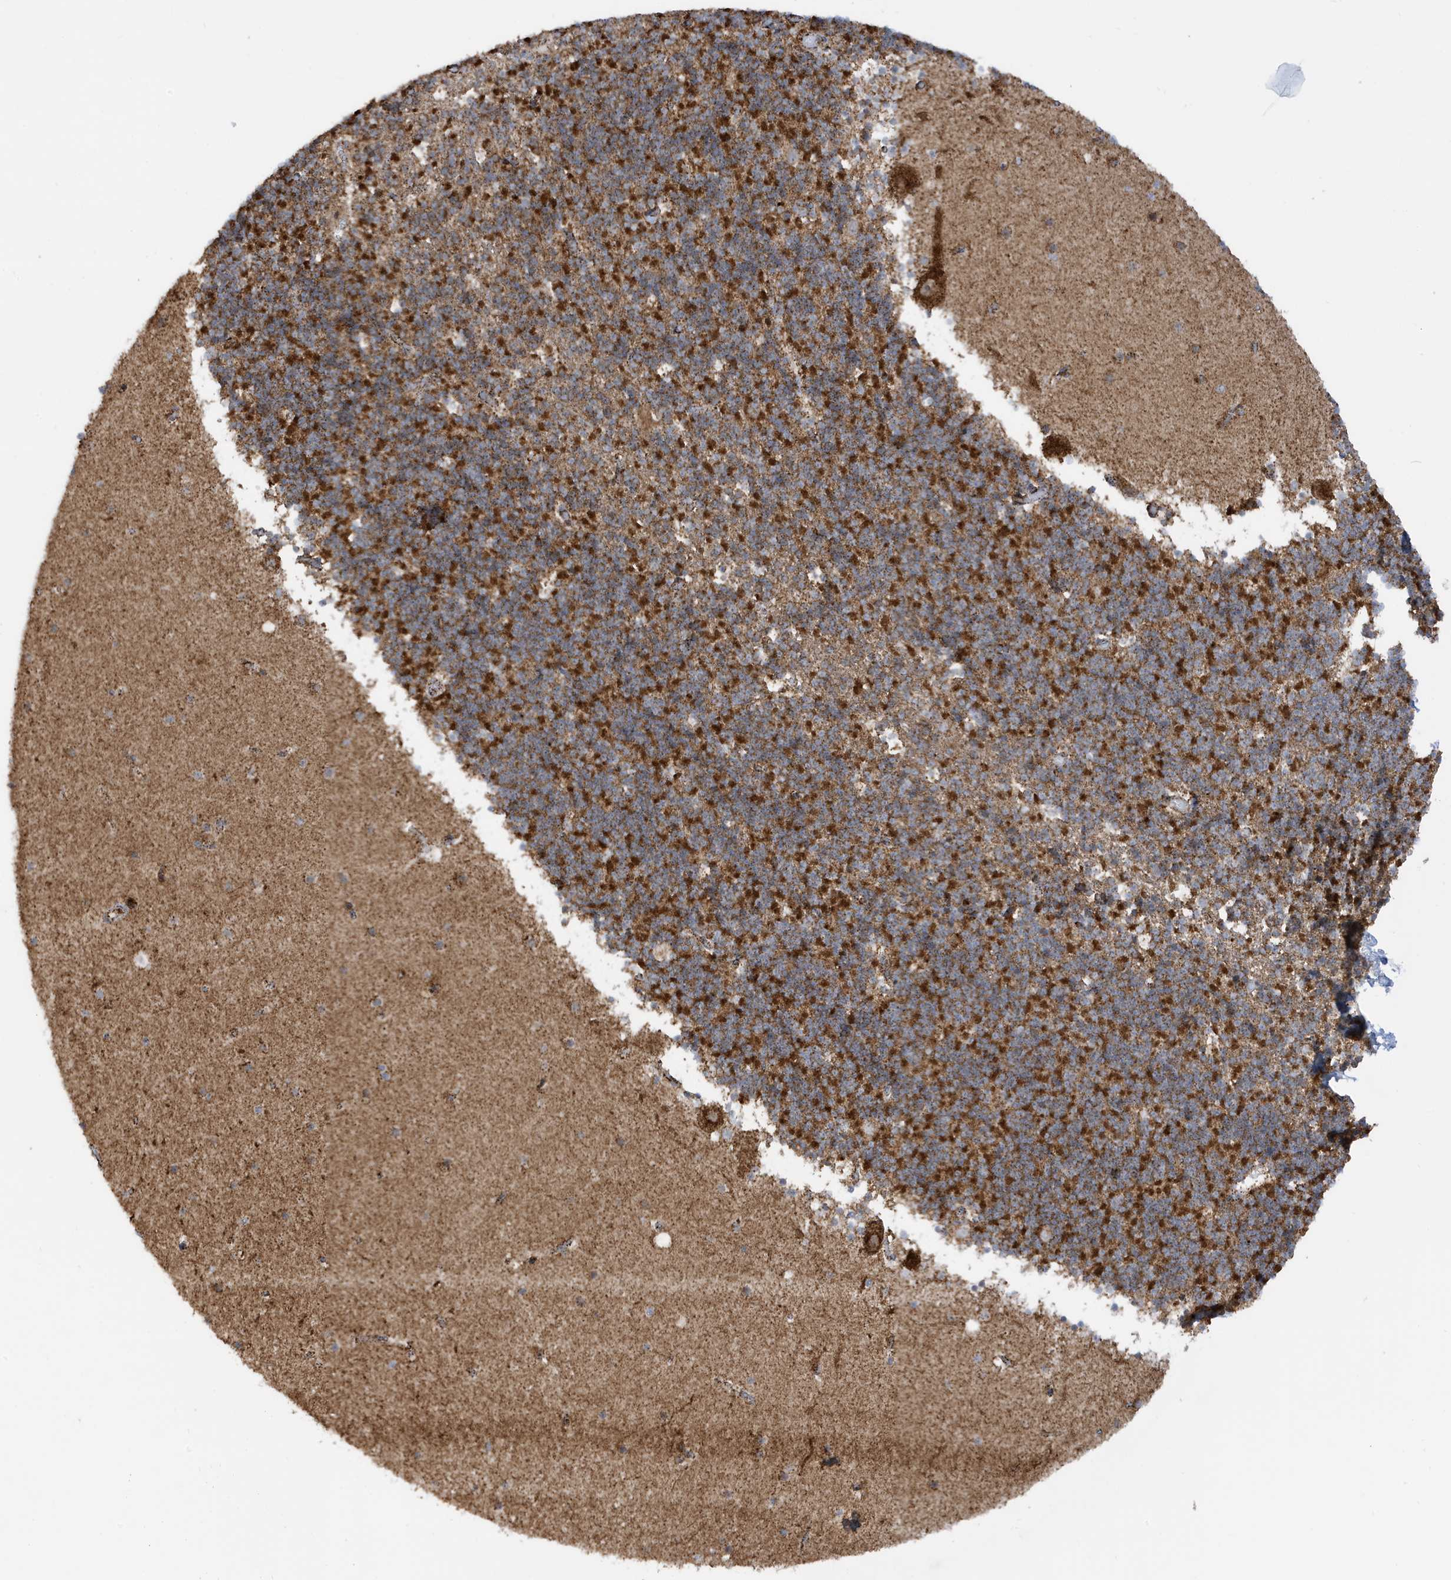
{"staining": {"intensity": "strong", "quantity": "25%-75%", "location": "cytoplasmic/membranous"}, "tissue": "cerebellum", "cell_type": "Cells in granular layer", "image_type": "normal", "snomed": [{"axis": "morphology", "description": "Normal tissue, NOS"}, {"axis": "topography", "description": "Cerebellum"}], "caption": "Benign cerebellum shows strong cytoplasmic/membranous expression in approximately 25%-75% of cells in granular layer, visualized by immunohistochemistry.", "gene": "IFT57", "patient": {"sex": "male", "age": 57}}